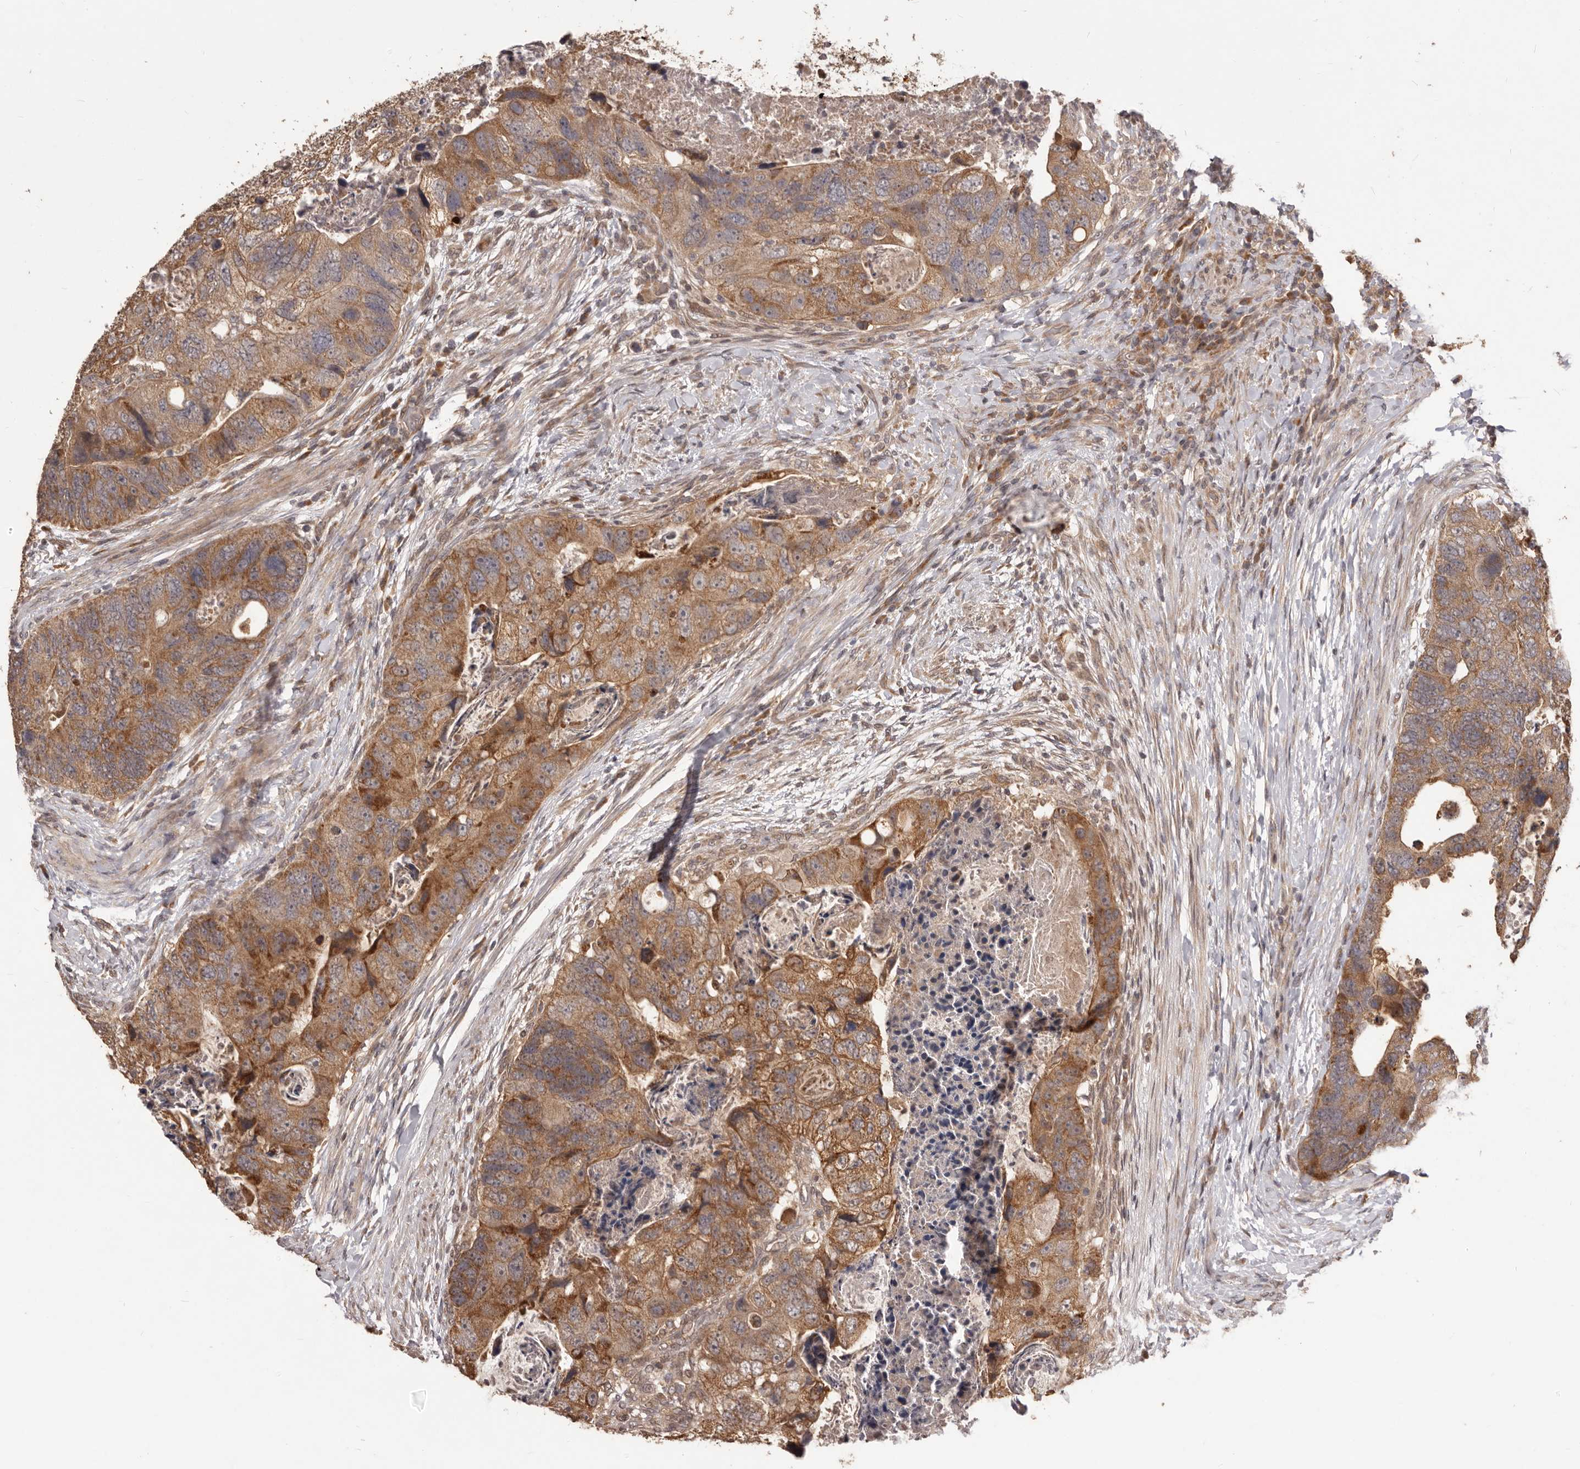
{"staining": {"intensity": "strong", "quantity": ">75%", "location": "cytoplasmic/membranous"}, "tissue": "colorectal cancer", "cell_type": "Tumor cells", "image_type": "cancer", "snomed": [{"axis": "morphology", "description": "Adenocarcinoma, NOS"}, {"axis": "topography", "description": "Rectum"}], "caption": "Colorectal cancer (adenocarcinoma) stained with IHC displays strong cytoplasmic/membranous positivity in approximately >75% of tumor cells.", "gene": "MTO1", "patient": {"sex": "male", "age": 59}}